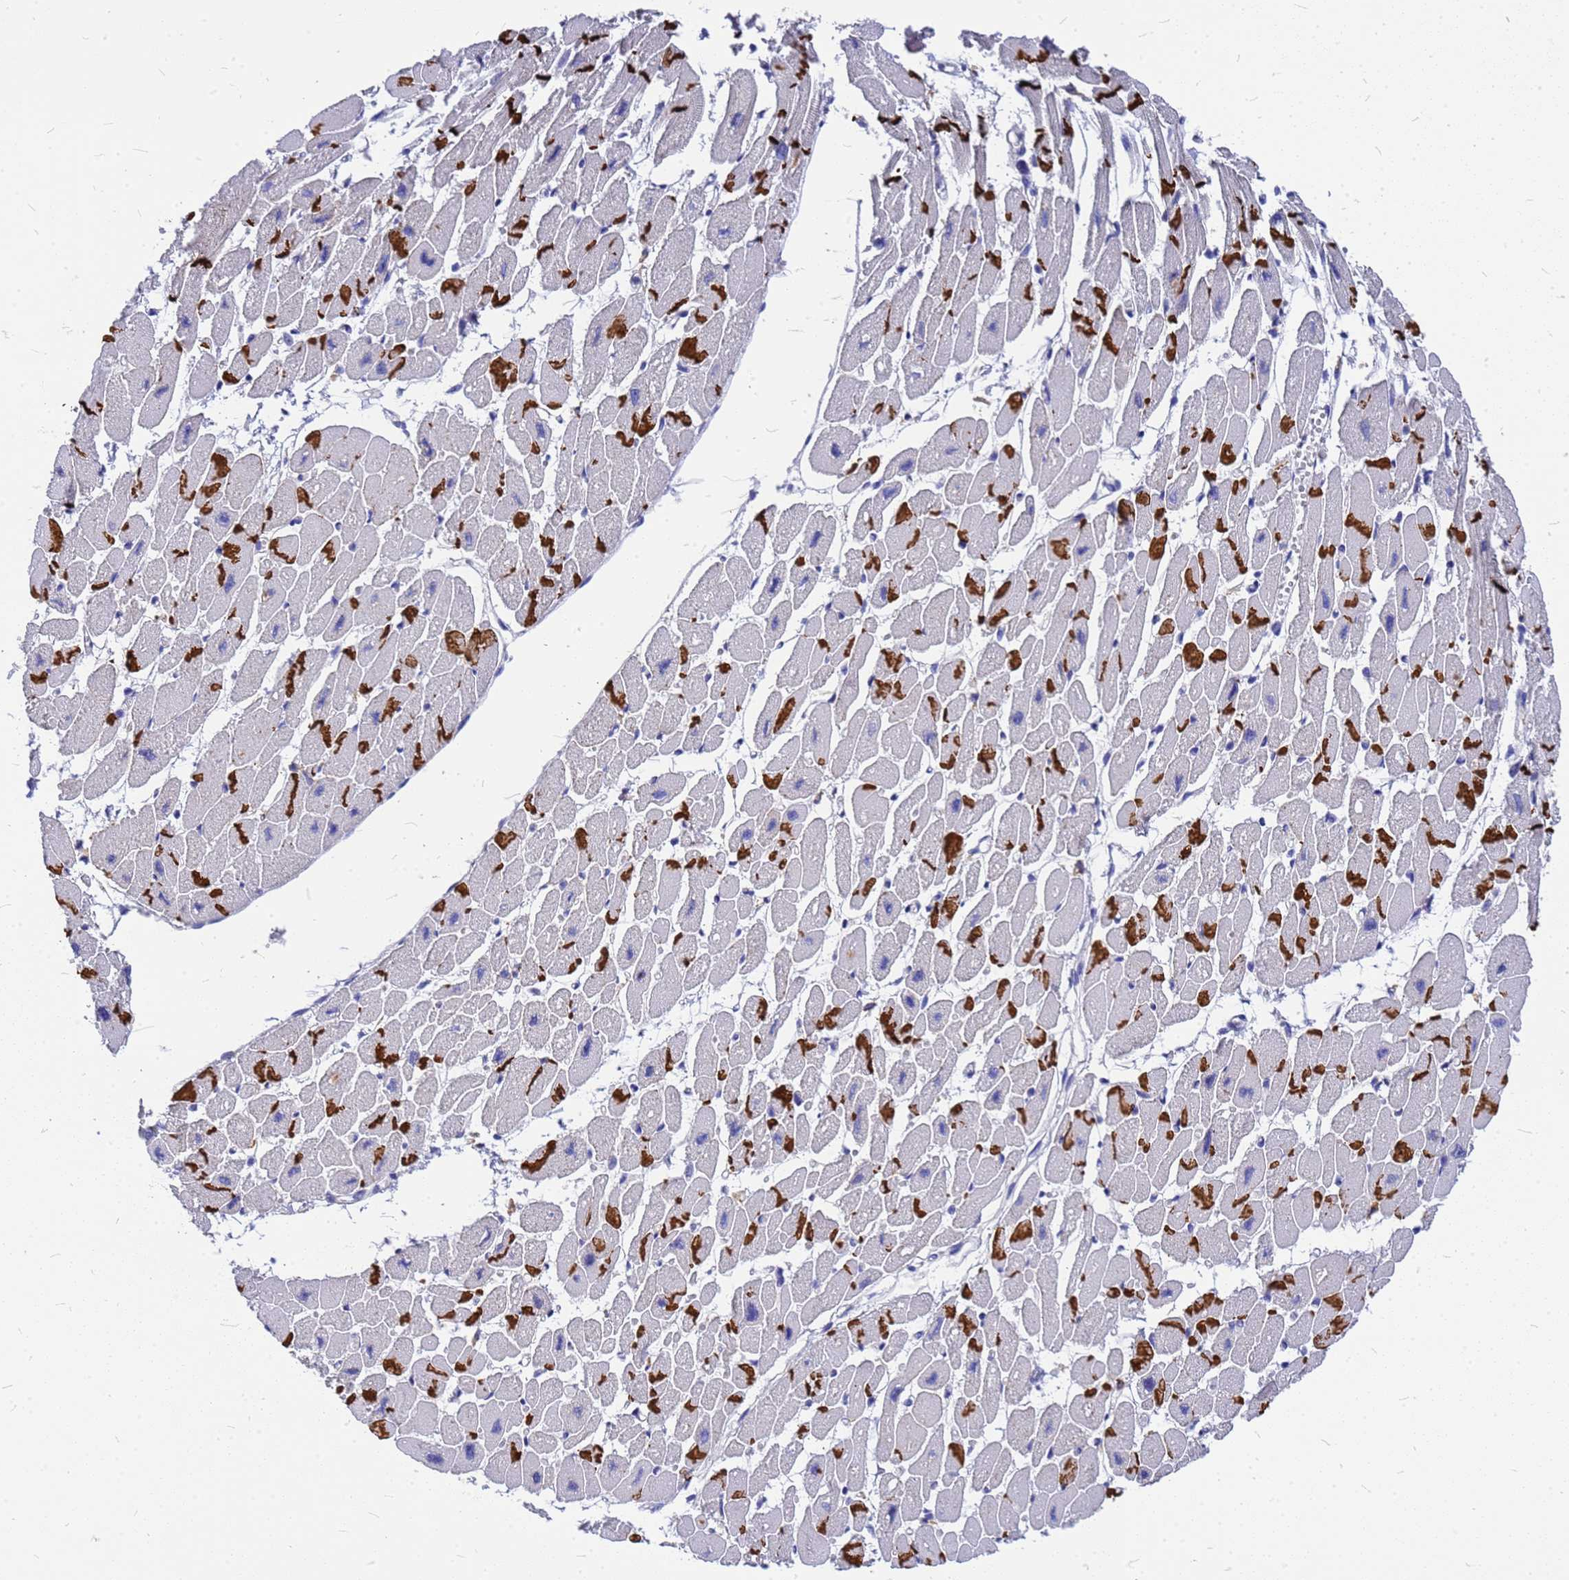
{"staining": {"intensity": "strong", "quantity": "25%-75%", "location": "cytoplasmic/membranous"}, "tissue": "heart muscle", "cell_type": "Cardiomyocytes", "image_type": "normal", "snomed": [{"axis": "morphology", "description": "Normal tissue, NOS"}, {"axis": "topography", "description": "Heart"}], "caption": "Cardiomyocytes demonstrate high levels of strong cytoplasmic/membranous positivity in about 25%-75% of cells in normal heart muscle.", "gene": "FBXW5", "patient": {"sex": "female", "age": 54}}